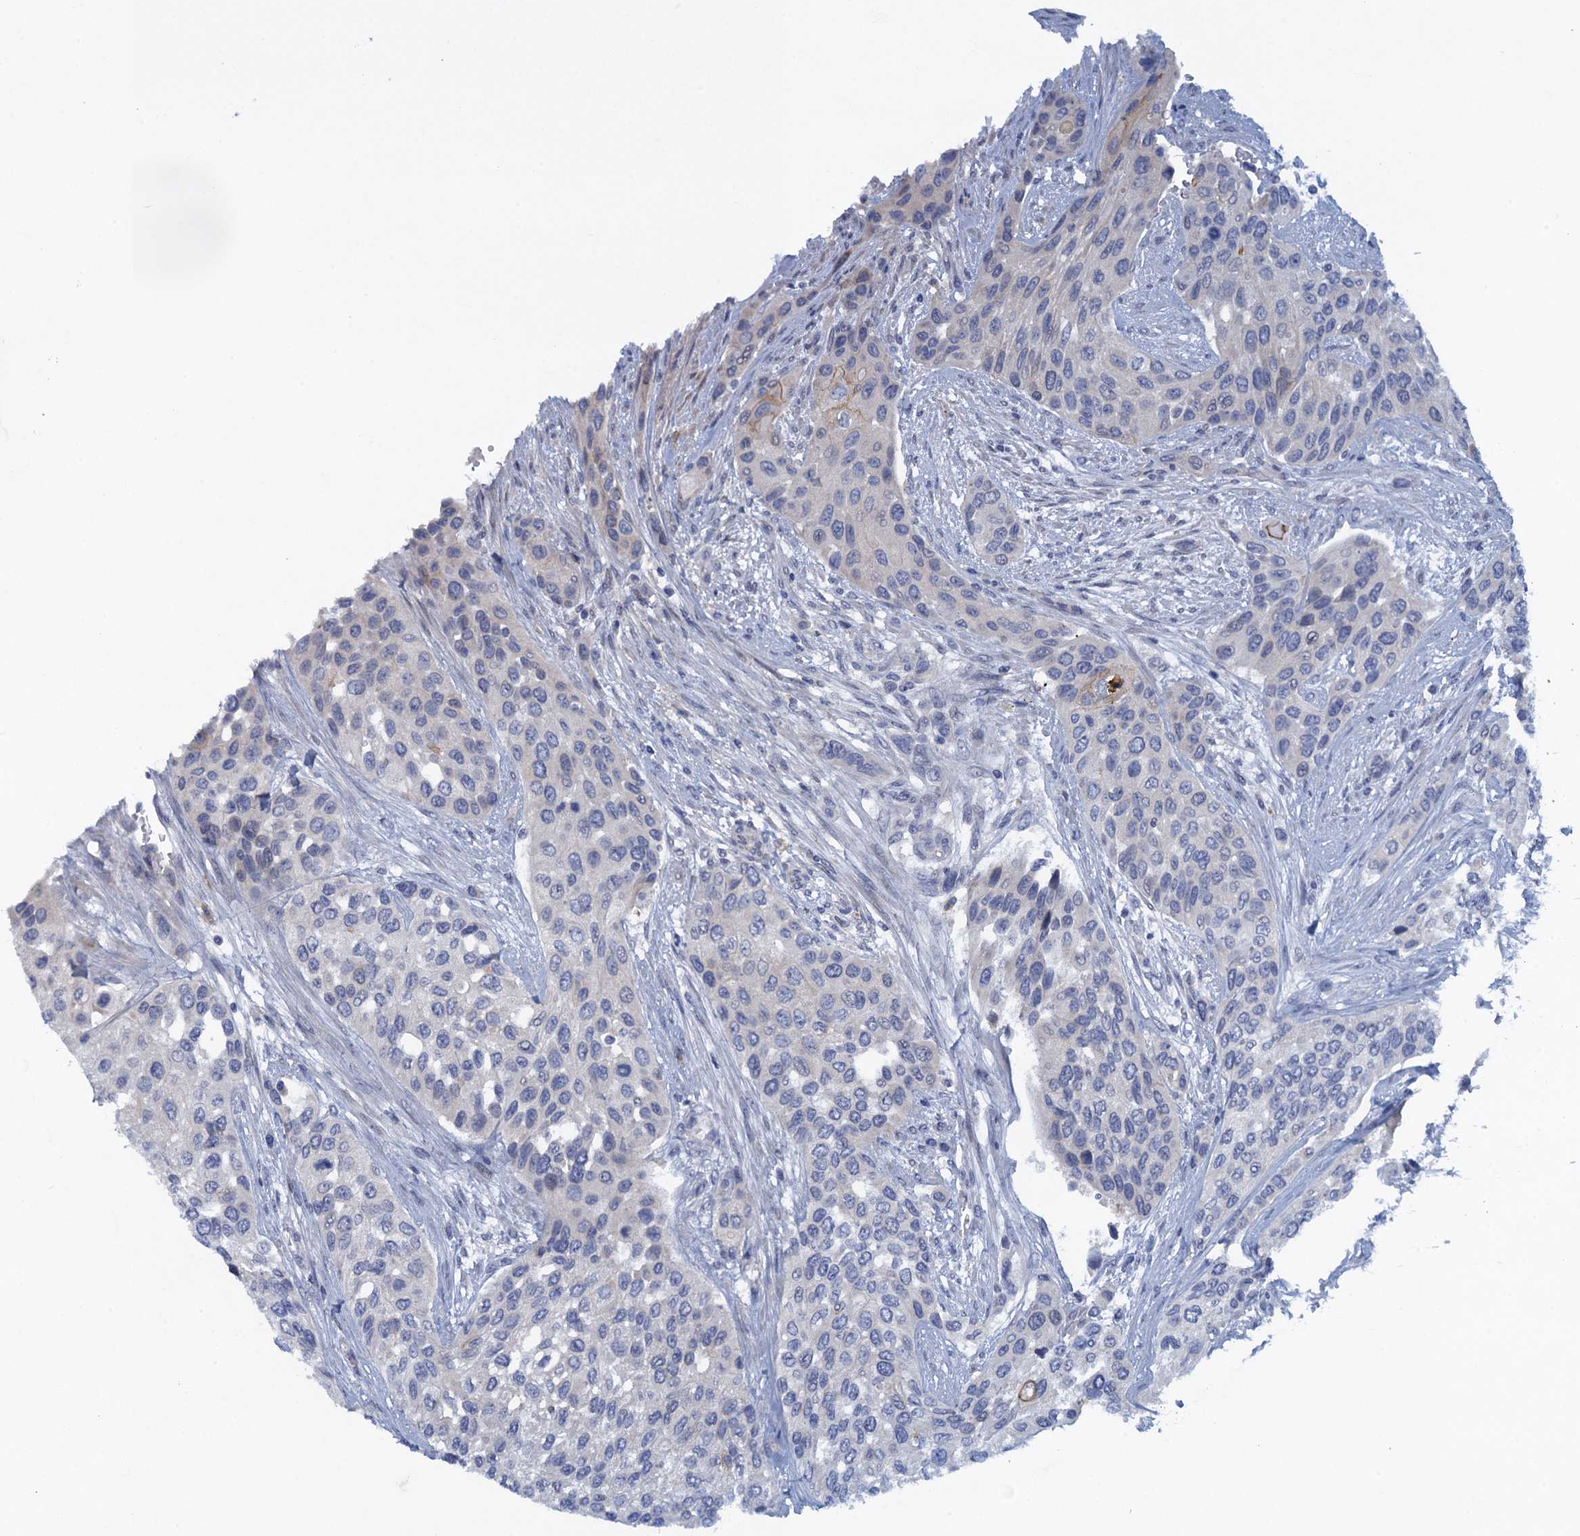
{"staining": {"intensity": "moderate", "quantity": "<25%", "location": "cytoplasmic/membranous"}, "tissue": "urothelial cancer", "cell_type": "Tumor cells", "image_type": "cancer", "snomed": [{"axis": "morphology", "description": "Normal tissue, NOS"}, {"axis": "morphology", "description": "Urothelial carcinoma, High grade"}, {"axis": "topography", "description": "Vascular tissue"}, {"axis": "topography", "description": "Urinary bladder"}], "caption": "Human urothelial cancer stained with a brown dye demonstrates moderate cytoplasmic/membranous positive expression in about <25% of tumor cells.", "gene": "SCEL", "patient": {"sex": "female", "age": 56}}